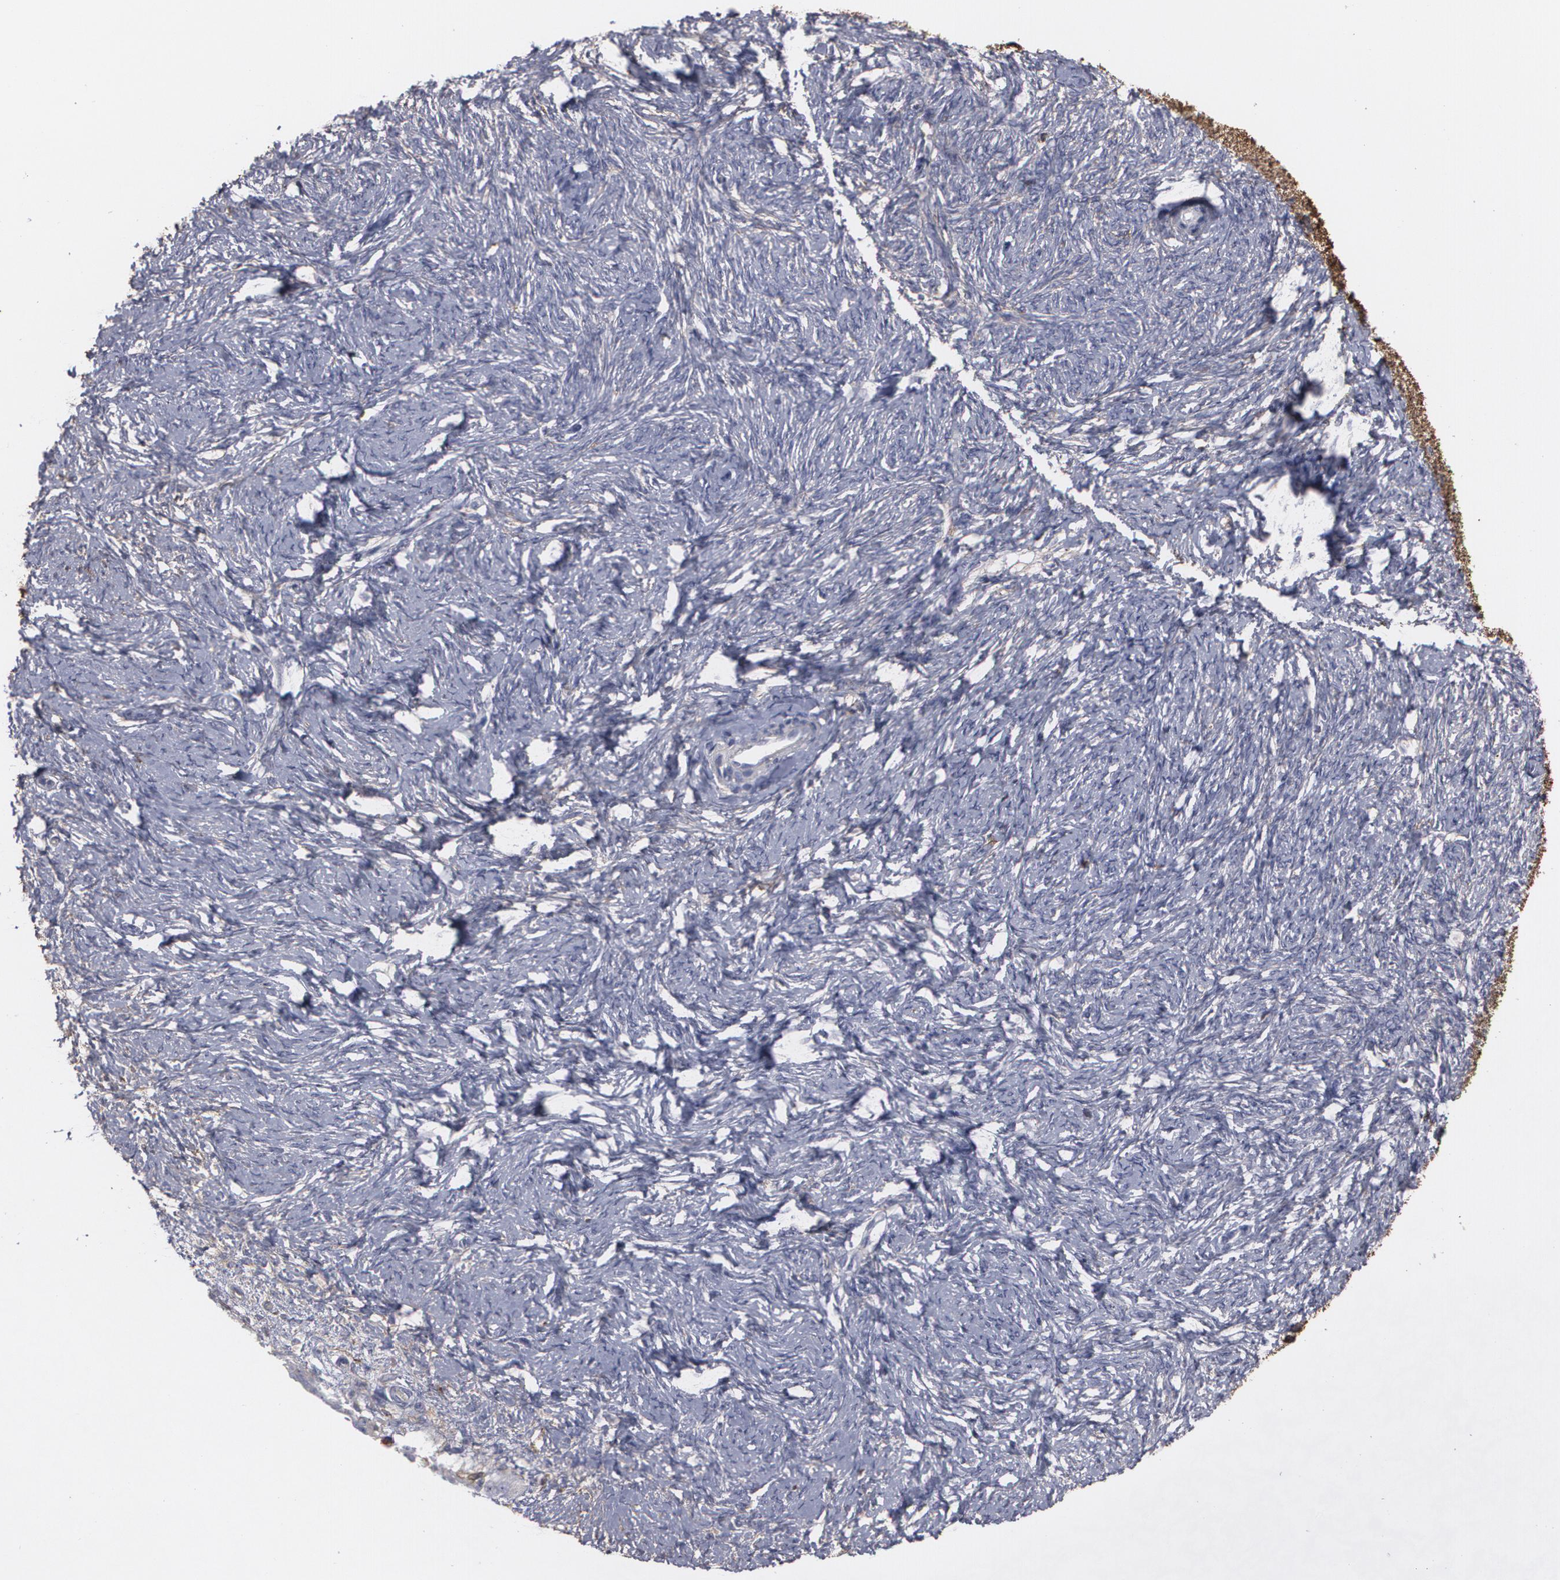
{"staining": {"intensity": "negative", "quantity": "none", "location": "none"}, "tissue": "ovarian cancer", "cell_type": "Tumor cells", "image_type": "cancer", "snomed": [{"axis": "morphology", "description": "Normal tissue, NOS"}, {"axis": "morphology", "description": "Cystadenocarcinoma, serous, NOS"}, {"axis": "topography", "description": "Ovary"}], "caption": "Tumor cells show no significant expression in serous cystadenocarcinoma (ovarian). (DAB immunohistochemistry visualized using brightfield microscopy, high magnification).", "gene": "ODC1", "patient": {"sex": "female", "age": 62}}